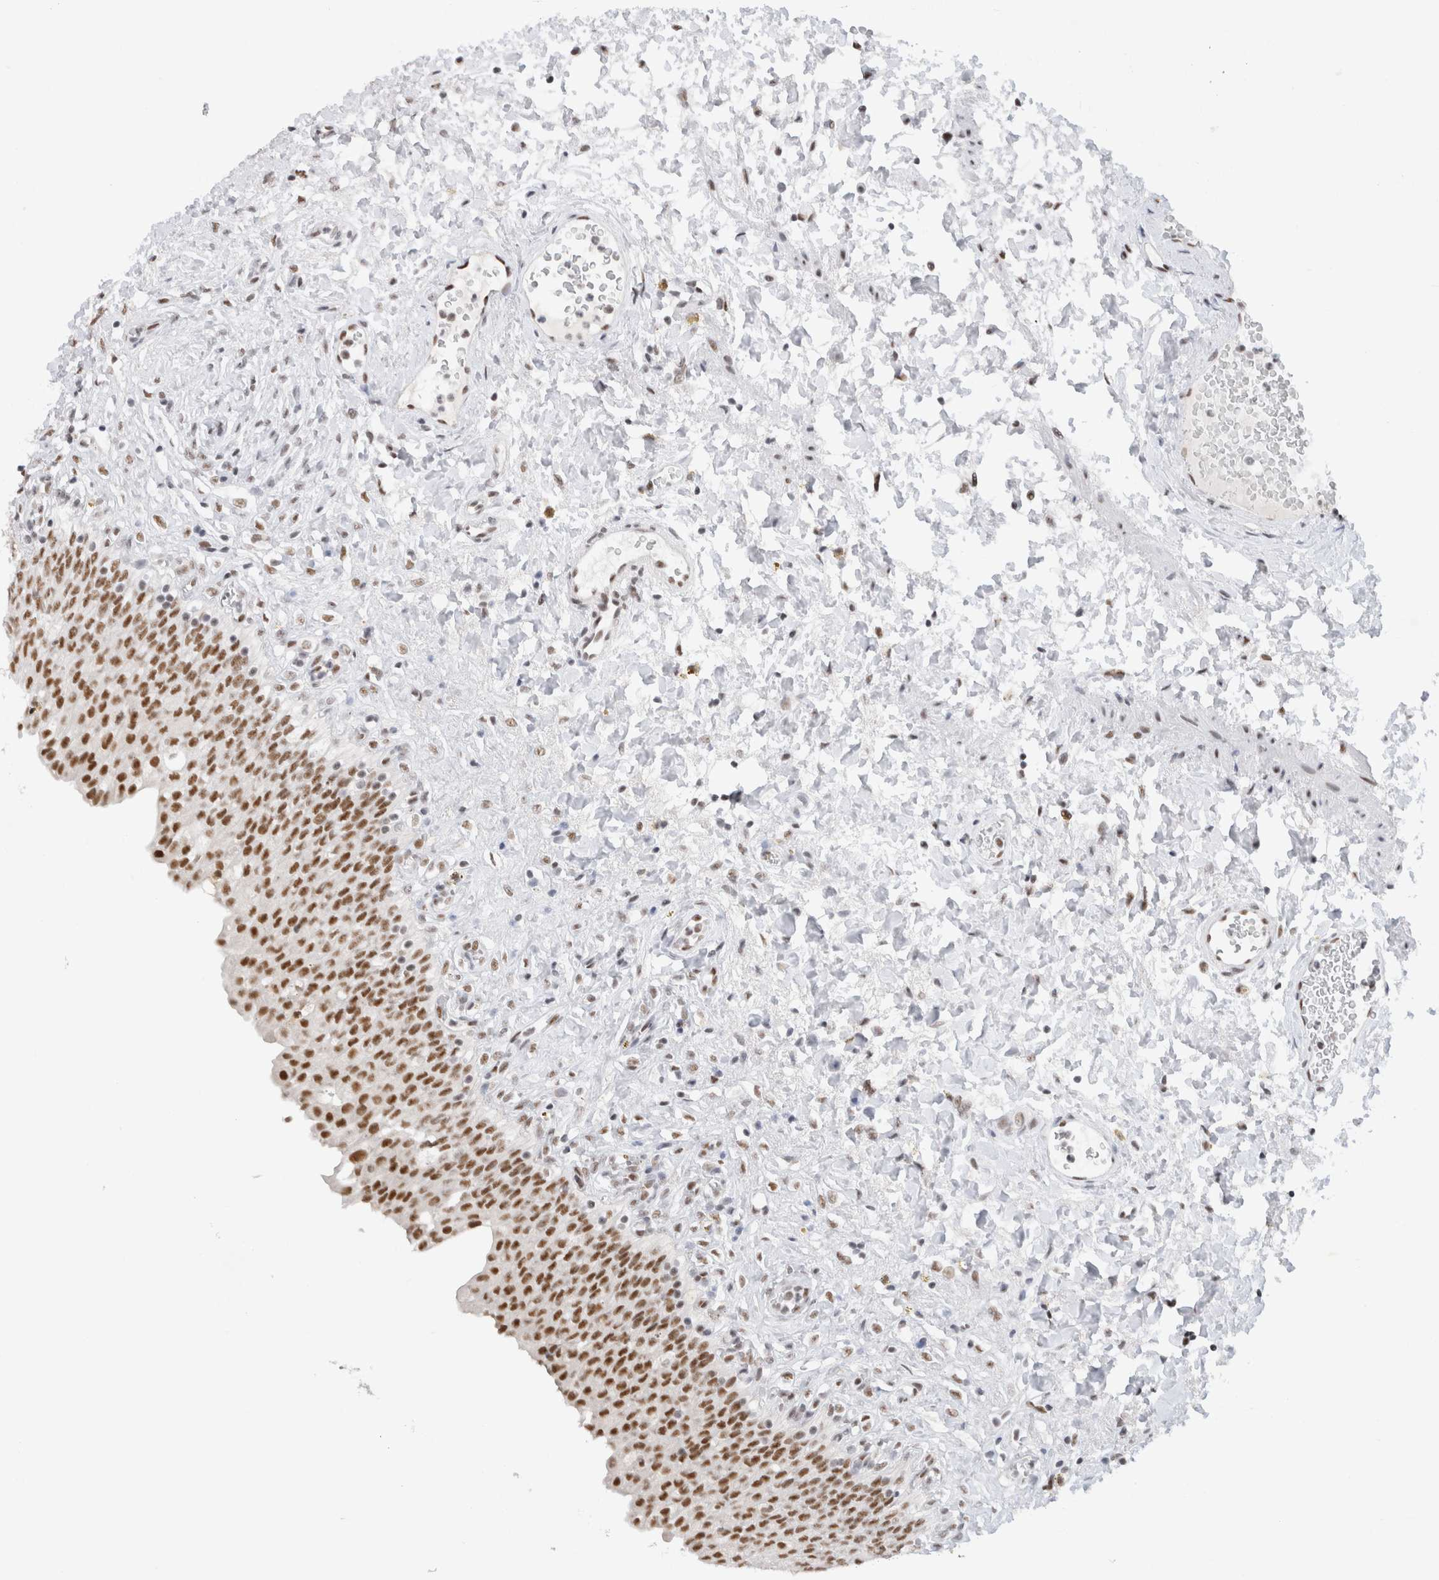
{"staining": {"intensity": "strong", "quantity": ">75%", "location": "nuclear"}, "tissue": "urinary bladder", "cell_type": "Urothelial cells", "image_type": "normal", "snomed": [{"axis": "morphology", "description": "Urothelial carcinoma, High grade"}, {"axis": "topography", "description": "Urinary bladder"}], "caption": "A high amount of strong nuclear staining is identified in about >75% of urothelial cells in benign urinary bladder.", "gene": "COPS7A", "patient": {"sex": "male", "age": 46}}